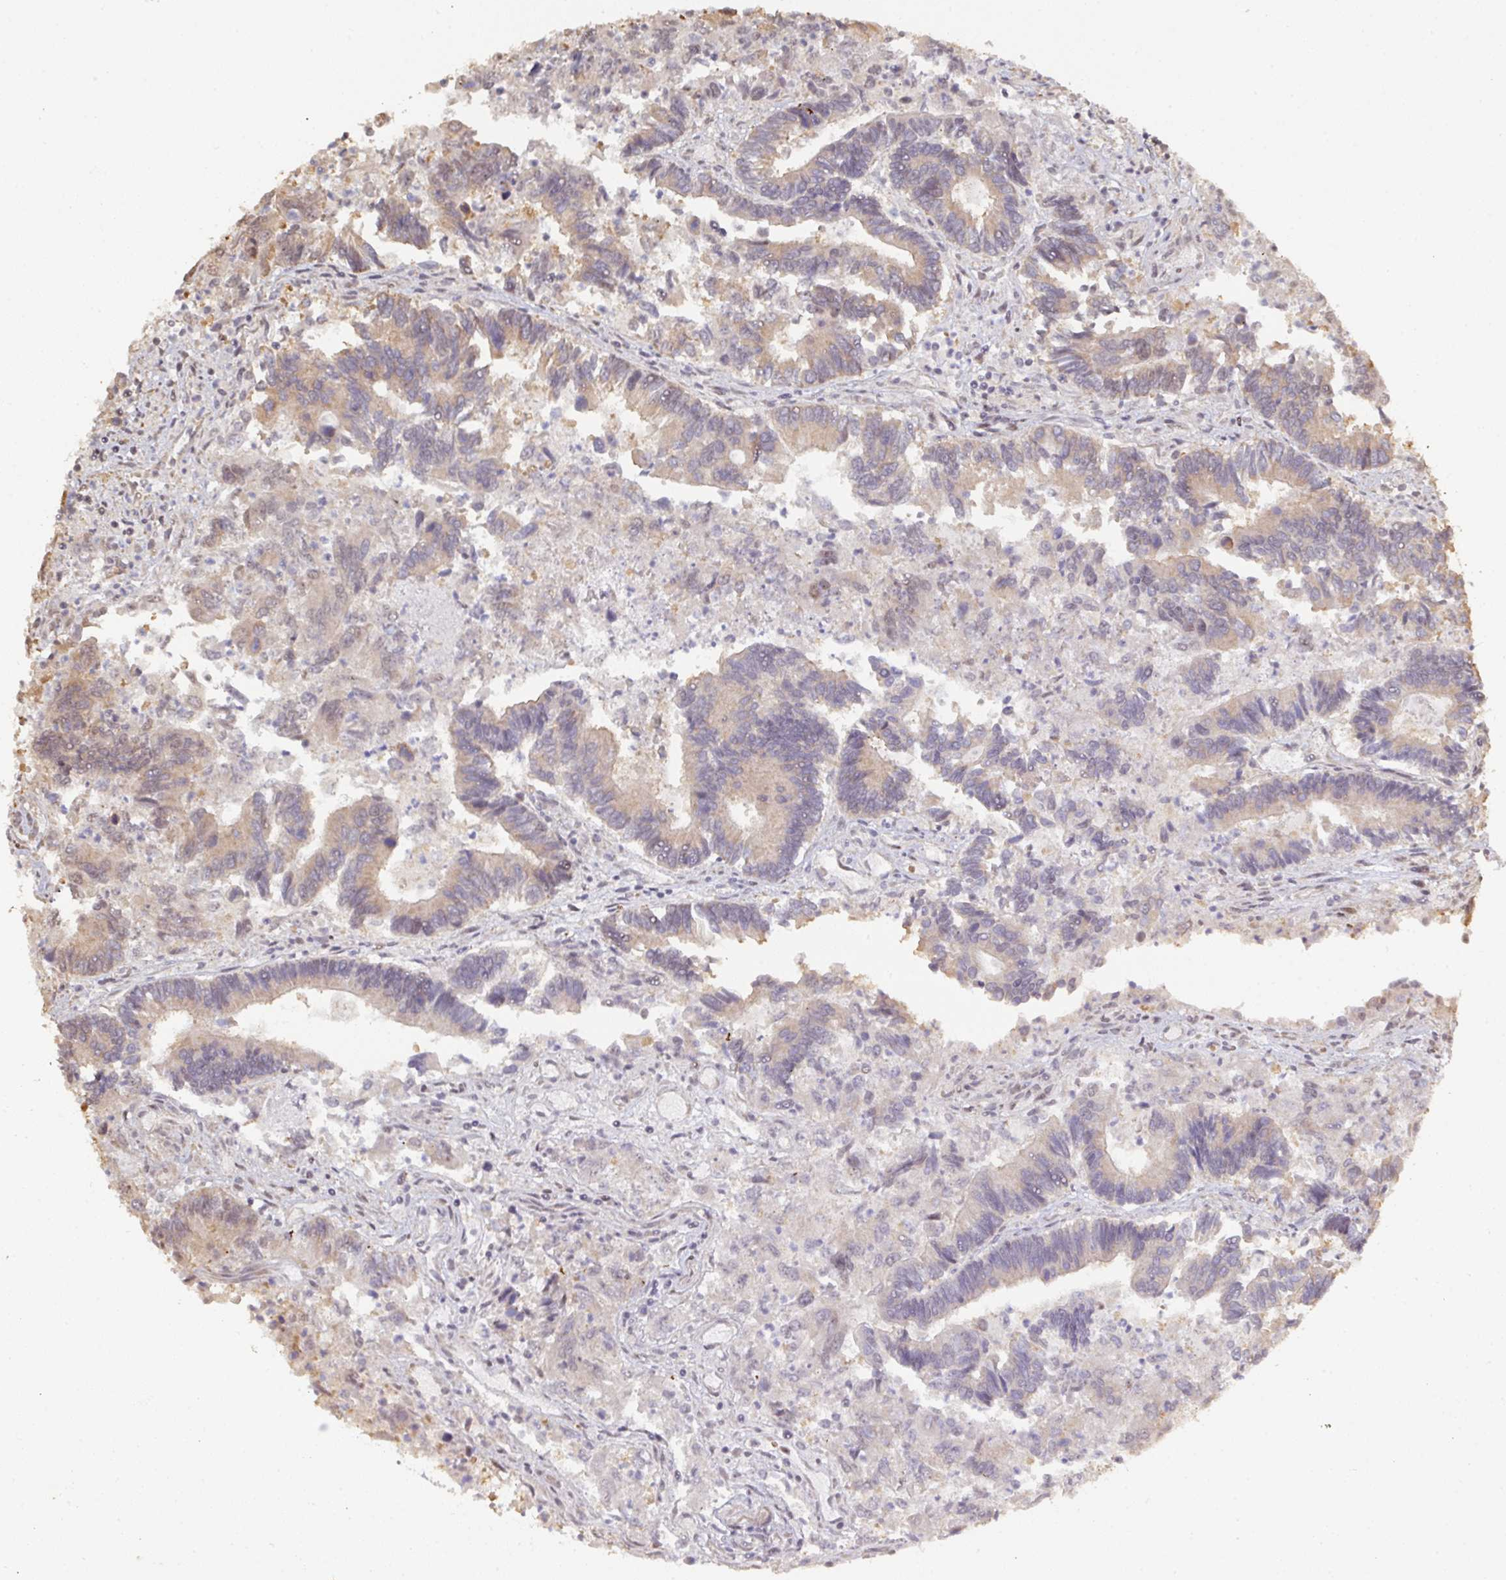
{"staining": {"intensity": "weak", "quantity": "25%-75%", "location": "cytoplasmic/membranous"}, "tissue": "colorectal cancer", "cell_type": "Tumor cells", "image_type": "cancer", "snomed": [{"axis": "morphology", "description": "Adenocarcinoma, NOS"}, {"axis": "topography", "description": "Colon"}], "caption": "This micrograph demonstrates colorectal adenocarcinoma stained with immunohistochemistry to label a protein in brown. The cytoplasmic/membranous of tumor cells show weak positivity for the protein. Nuclei are counter-stained blue.", "gene": "CA7", "patient": {"sex": "female", "age": 67}}